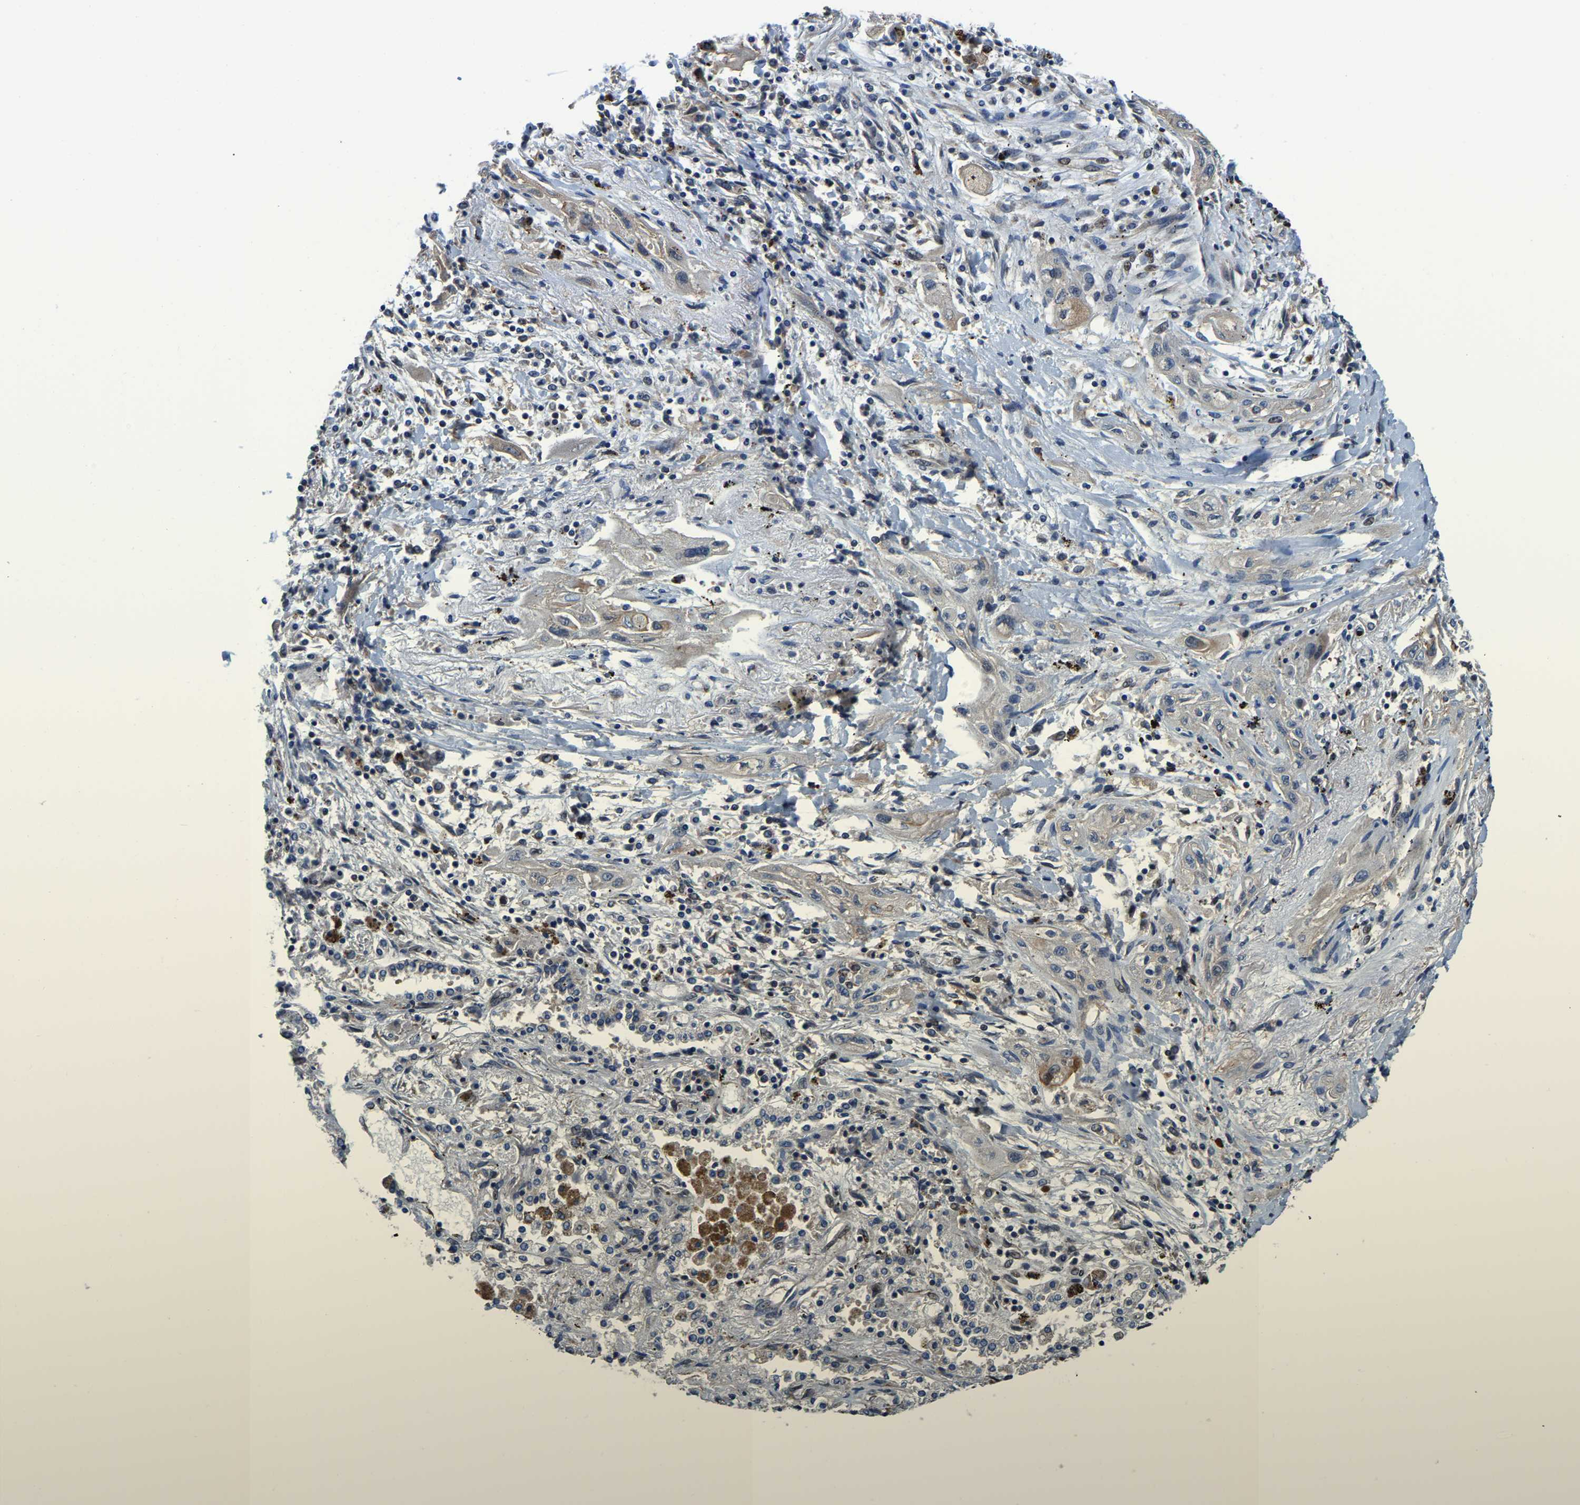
{"staining": {"intensity": "weak", "quantity": "<25%", "location": "cytoplasmic/membranous"}, "tissue": "lung cancer", "cell_type": "Tumor cells", "image_type": "cancer", "snomed": [{"axis": "morphology", "description": "Squamous cell carcinoma, NOS"}, {"axis": "topography", "description": "Lung"}], "caption": "A micrograph of human lung cancer (squamous cell carcinoma) is negative for staining in tumor cells. Brightfield microscopy of immunohistochemistry stained with DAB (brown) and hematoxylin (blue), captured at high magnification.", "gene": "DFFA", "patient": {"sex": "female", "age": 47}}